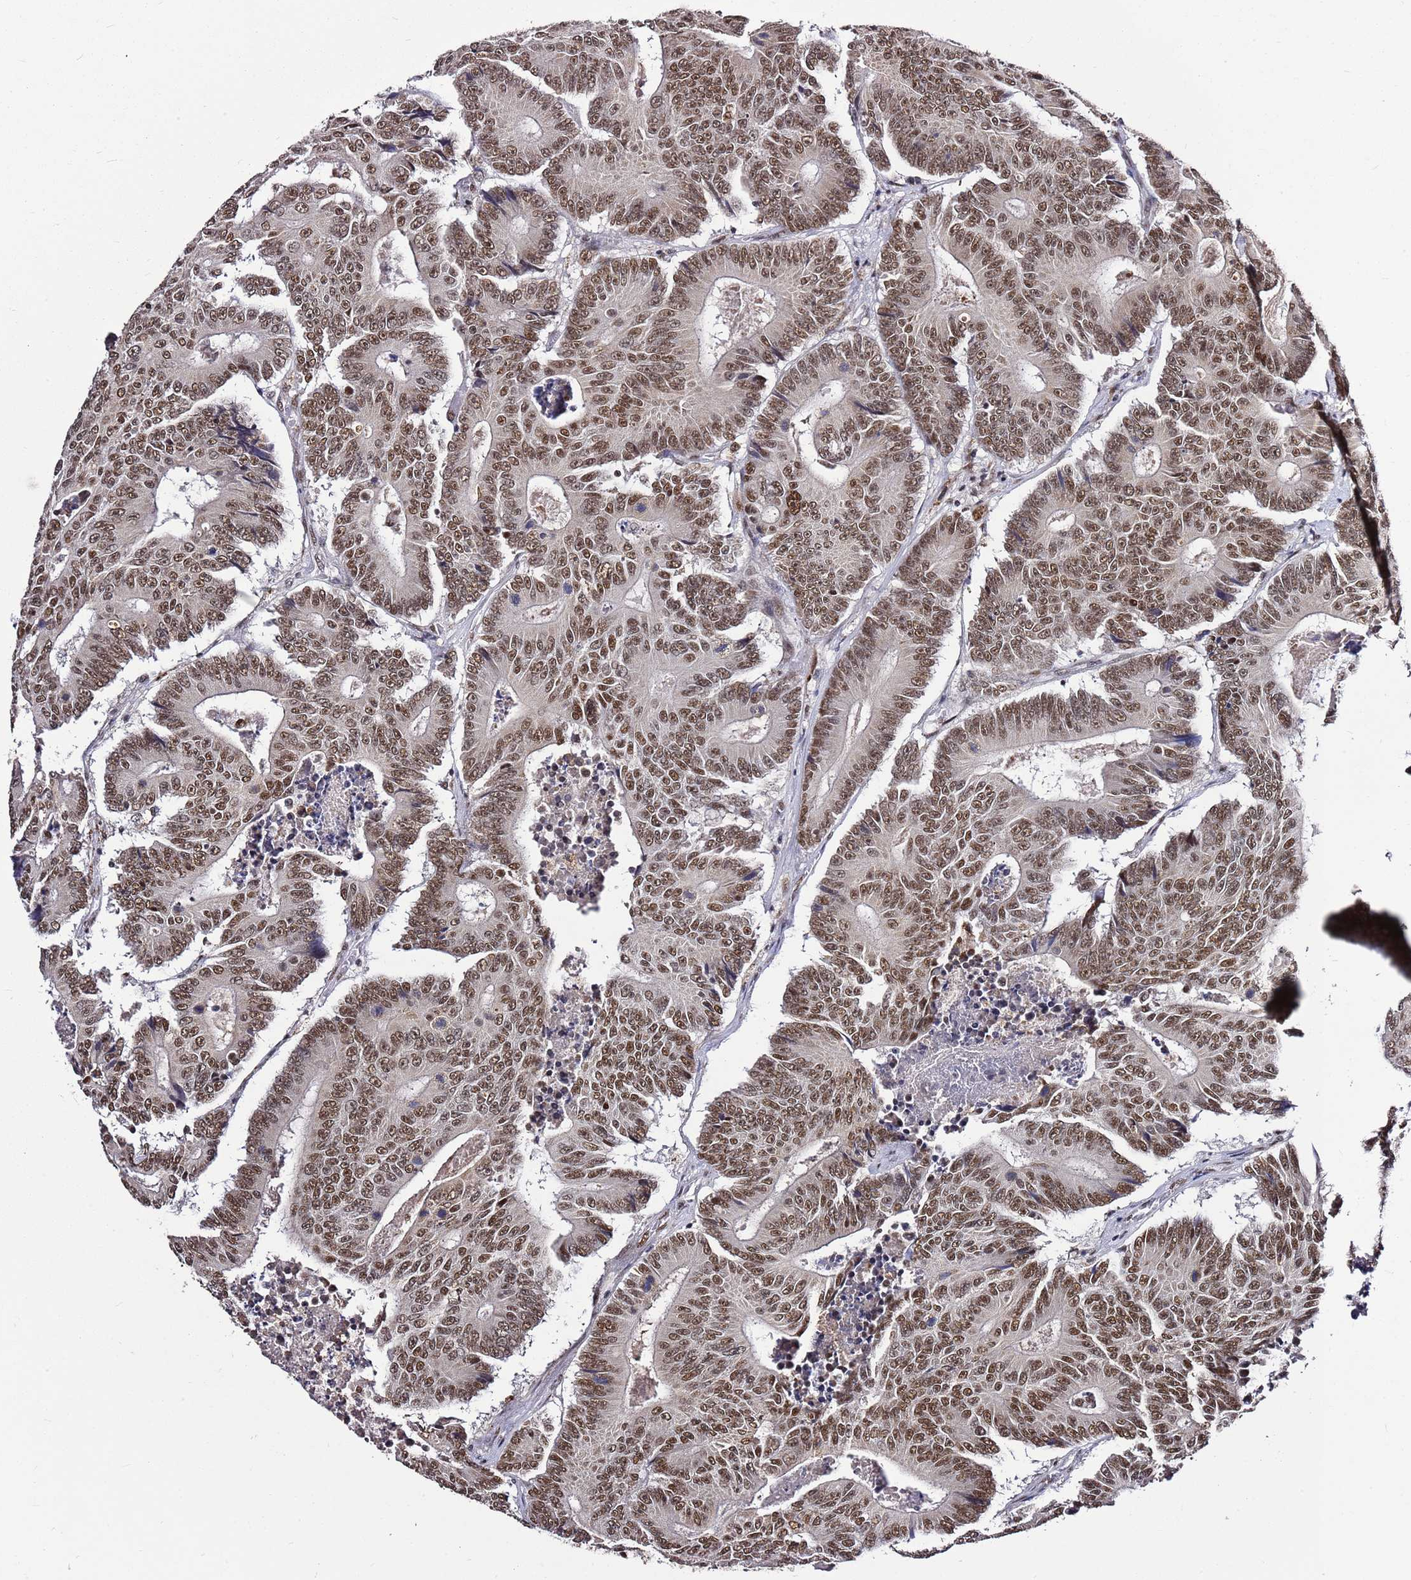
{"staining": {"intensity": "moderate", "quantity": ">75%", "location": "nuclear"}, "tissue": "colorectal cancer", "cell_type": "Tumor cells", "image_type": "cancer", "snomed": [{"axis": "morphology", "description": "Adenocarcinoma, NOS"}, {"axis": "topography", "description": "Colon"}], "caption": "Protein expression analysis of human adenocarcinoma (colorectal) reveals moderate nuclear expression in about >75% of tumor cells.", "gene": "AKAP8L", "patient": {"sex": "male", "age": 83}}